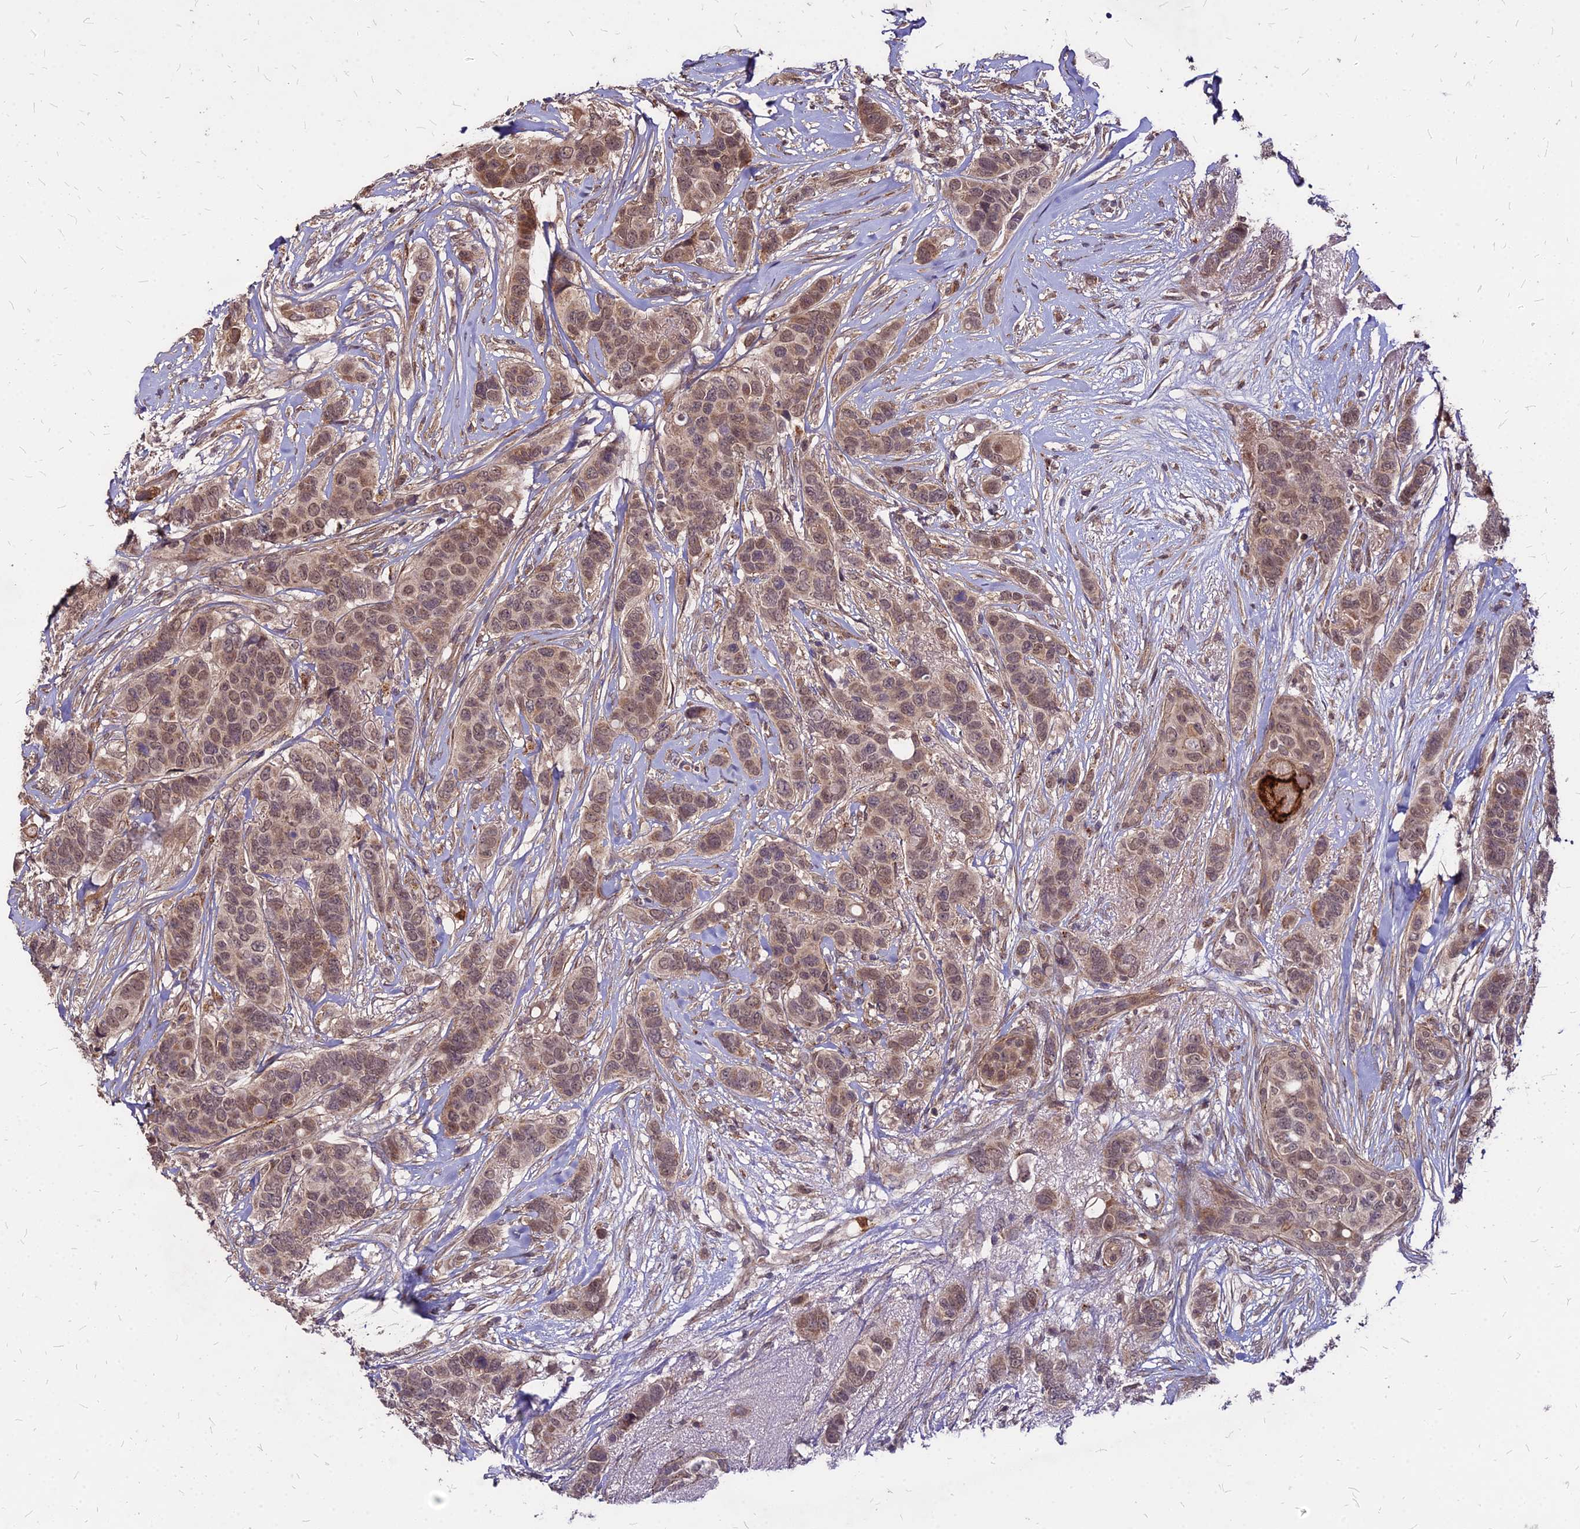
{"staining": {"intensity": "moderate", "quantity": ">75%", "location": "cytoplasmic/membranous,nuclear"}, "tissue": "breast cancer", "cell_type": "Tumor cells", "image_type": "cancer", "snomed": [{"axis": "morphology", "description": "Lobular carcinoma"}, {"axis": "topography", "description": "Breast"}], "caption": "A high-resolution photomicrograph shows IHC staining of breast cancer, which demonstrates moderate cytoplasmic/membranous and nuclear staining in approximately >75% of tumor cells.", "gene": "APBA3", "patient": {"sex": "female", "age": 51}}